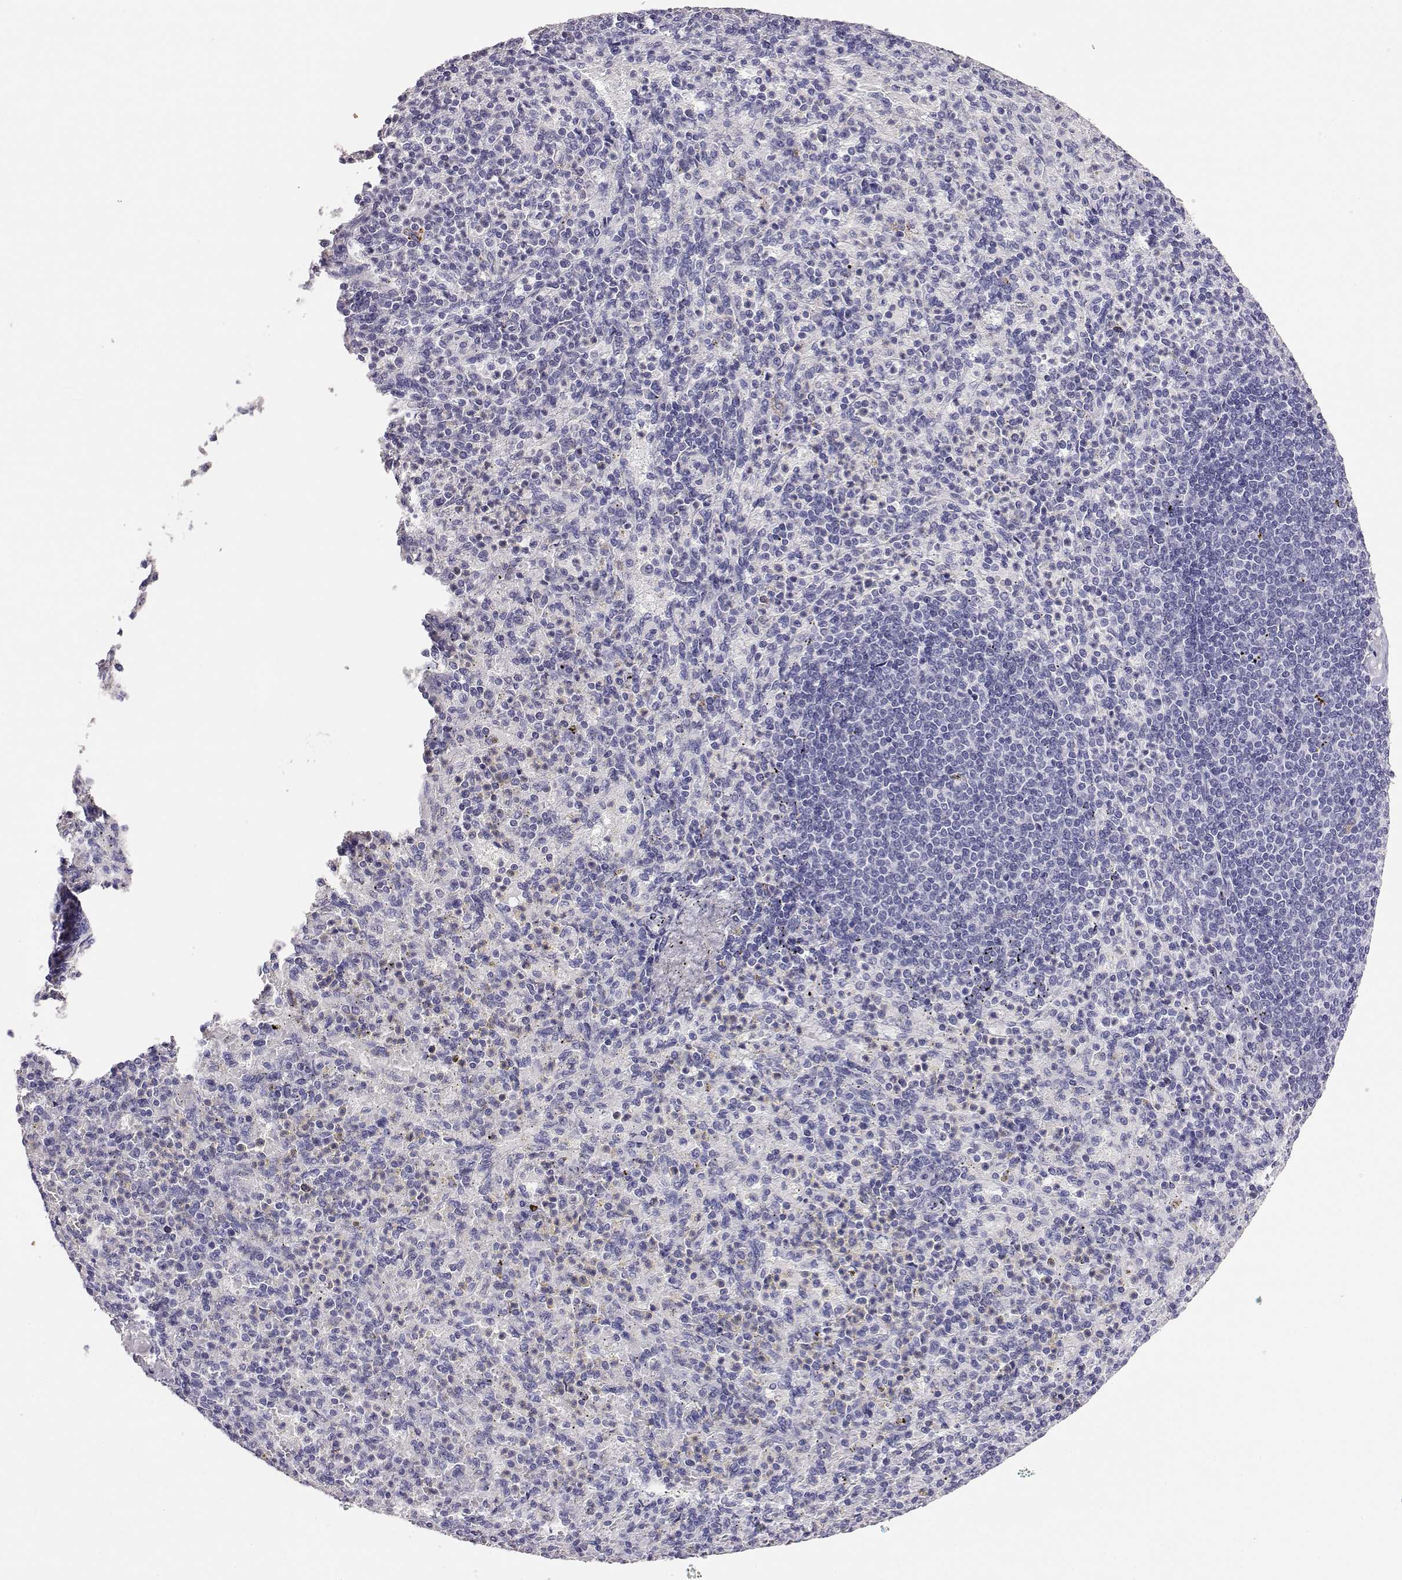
{"staining": {"intensity": "negative", "quantity": "none", "location": "none"}, "tissue": "spleen", "cell_type": "Cells in red pulp", "image_type": "normal", "snomed": [{"axis": "morphology", "description": "Normal tissue, NOS"}, {"axis": "topography", "description": "Spleen"}], "caption": "Immunohistochemistry (IHC) micrograph of unremarkable spleen stained for a protein (brown), which reveals no expression in cells in red pulp.", "gene": "AKR1B1", "patient": {"sex": "female", "age": 74}}